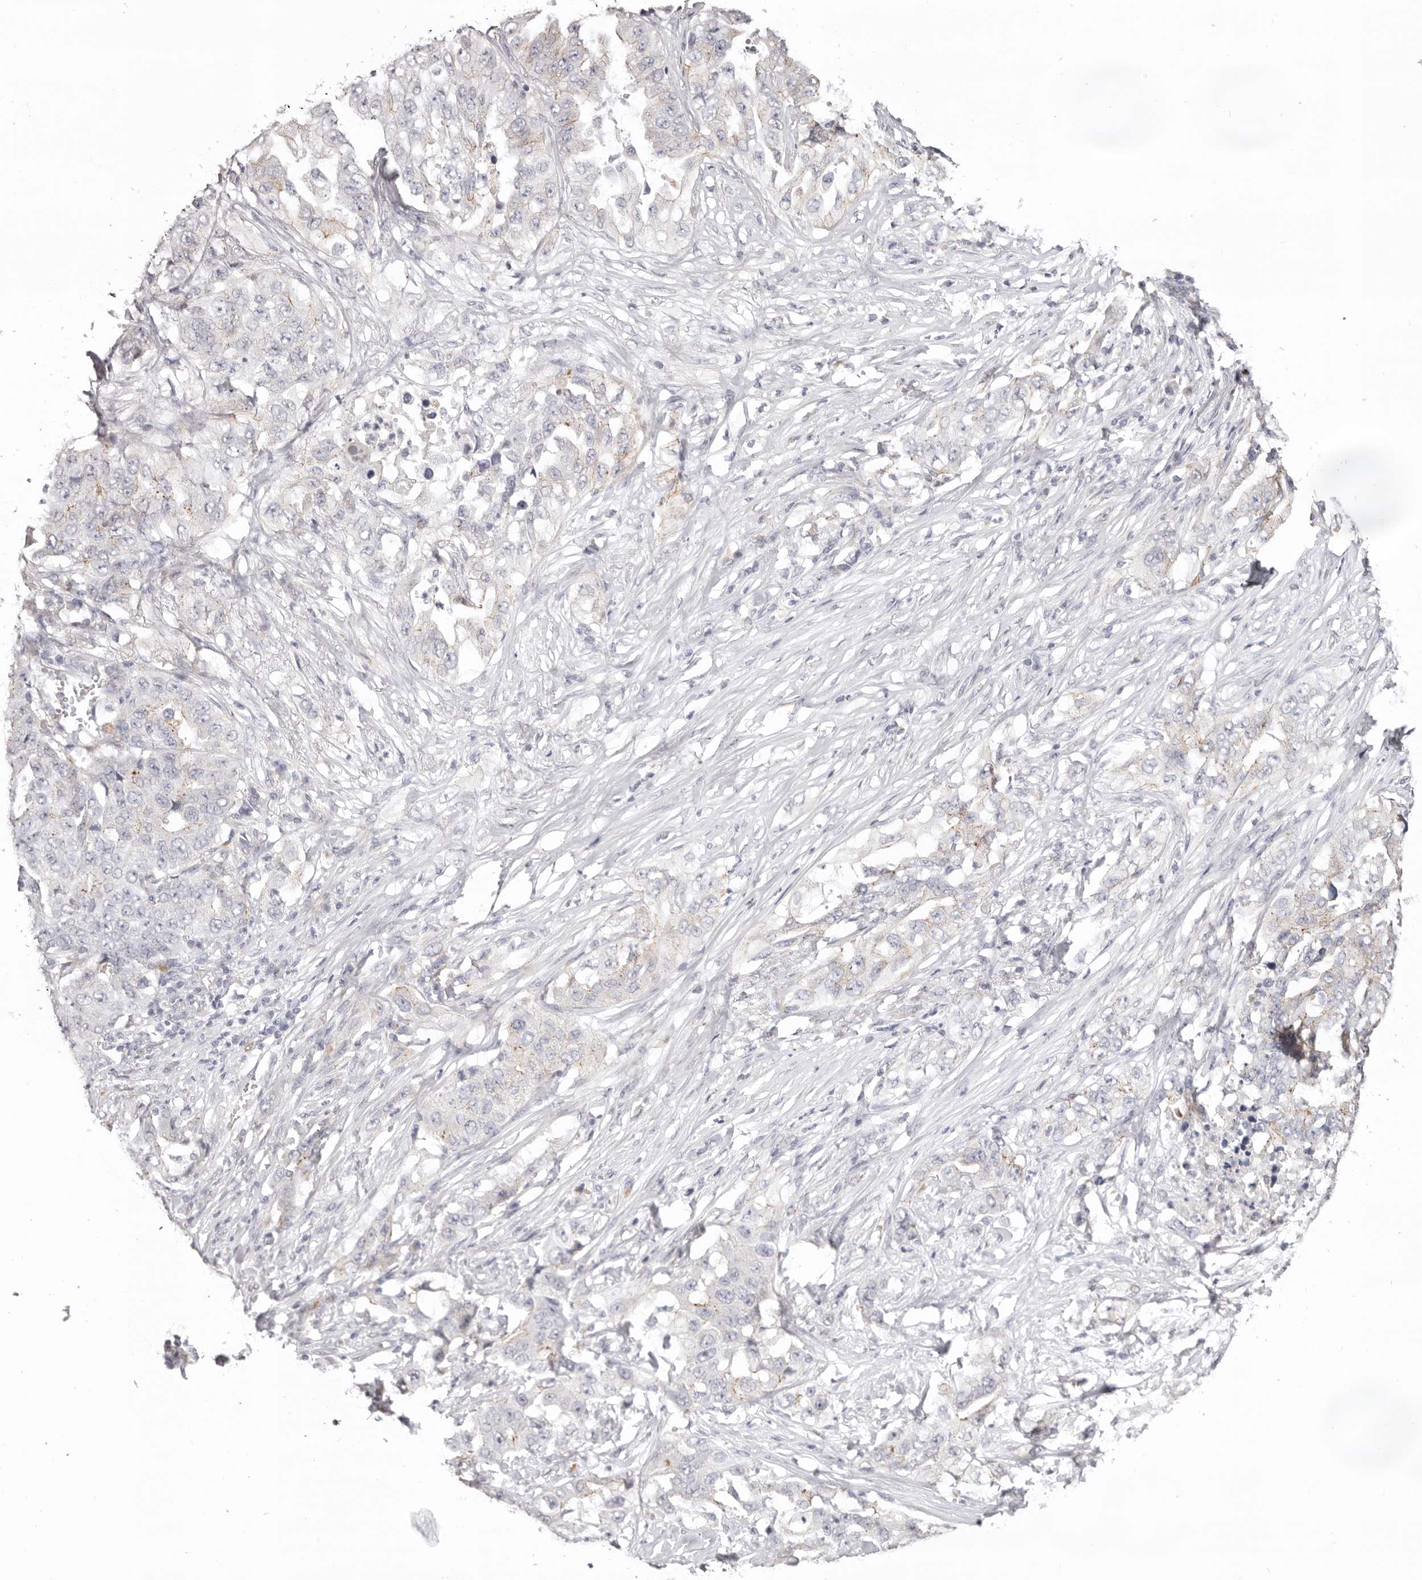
{"staining": {"intensity": "negative", "quantity": "none", "location": "none"}, "tissue": "lung cancer", "cell_type": "Tumor cells", "image_type": "cancer", "snomed": [{"axis": "morphology", "description": "Adenocarcinoma, NOS"}, {"axis": "topography", "description": "Lung"}], "caption": "Image shows no protein staining in tumor cells of lung cancer (adenocarcinoma) tissue.", "gene": "PCDHB6", "patient": {"sex": "female", "age": 51}}